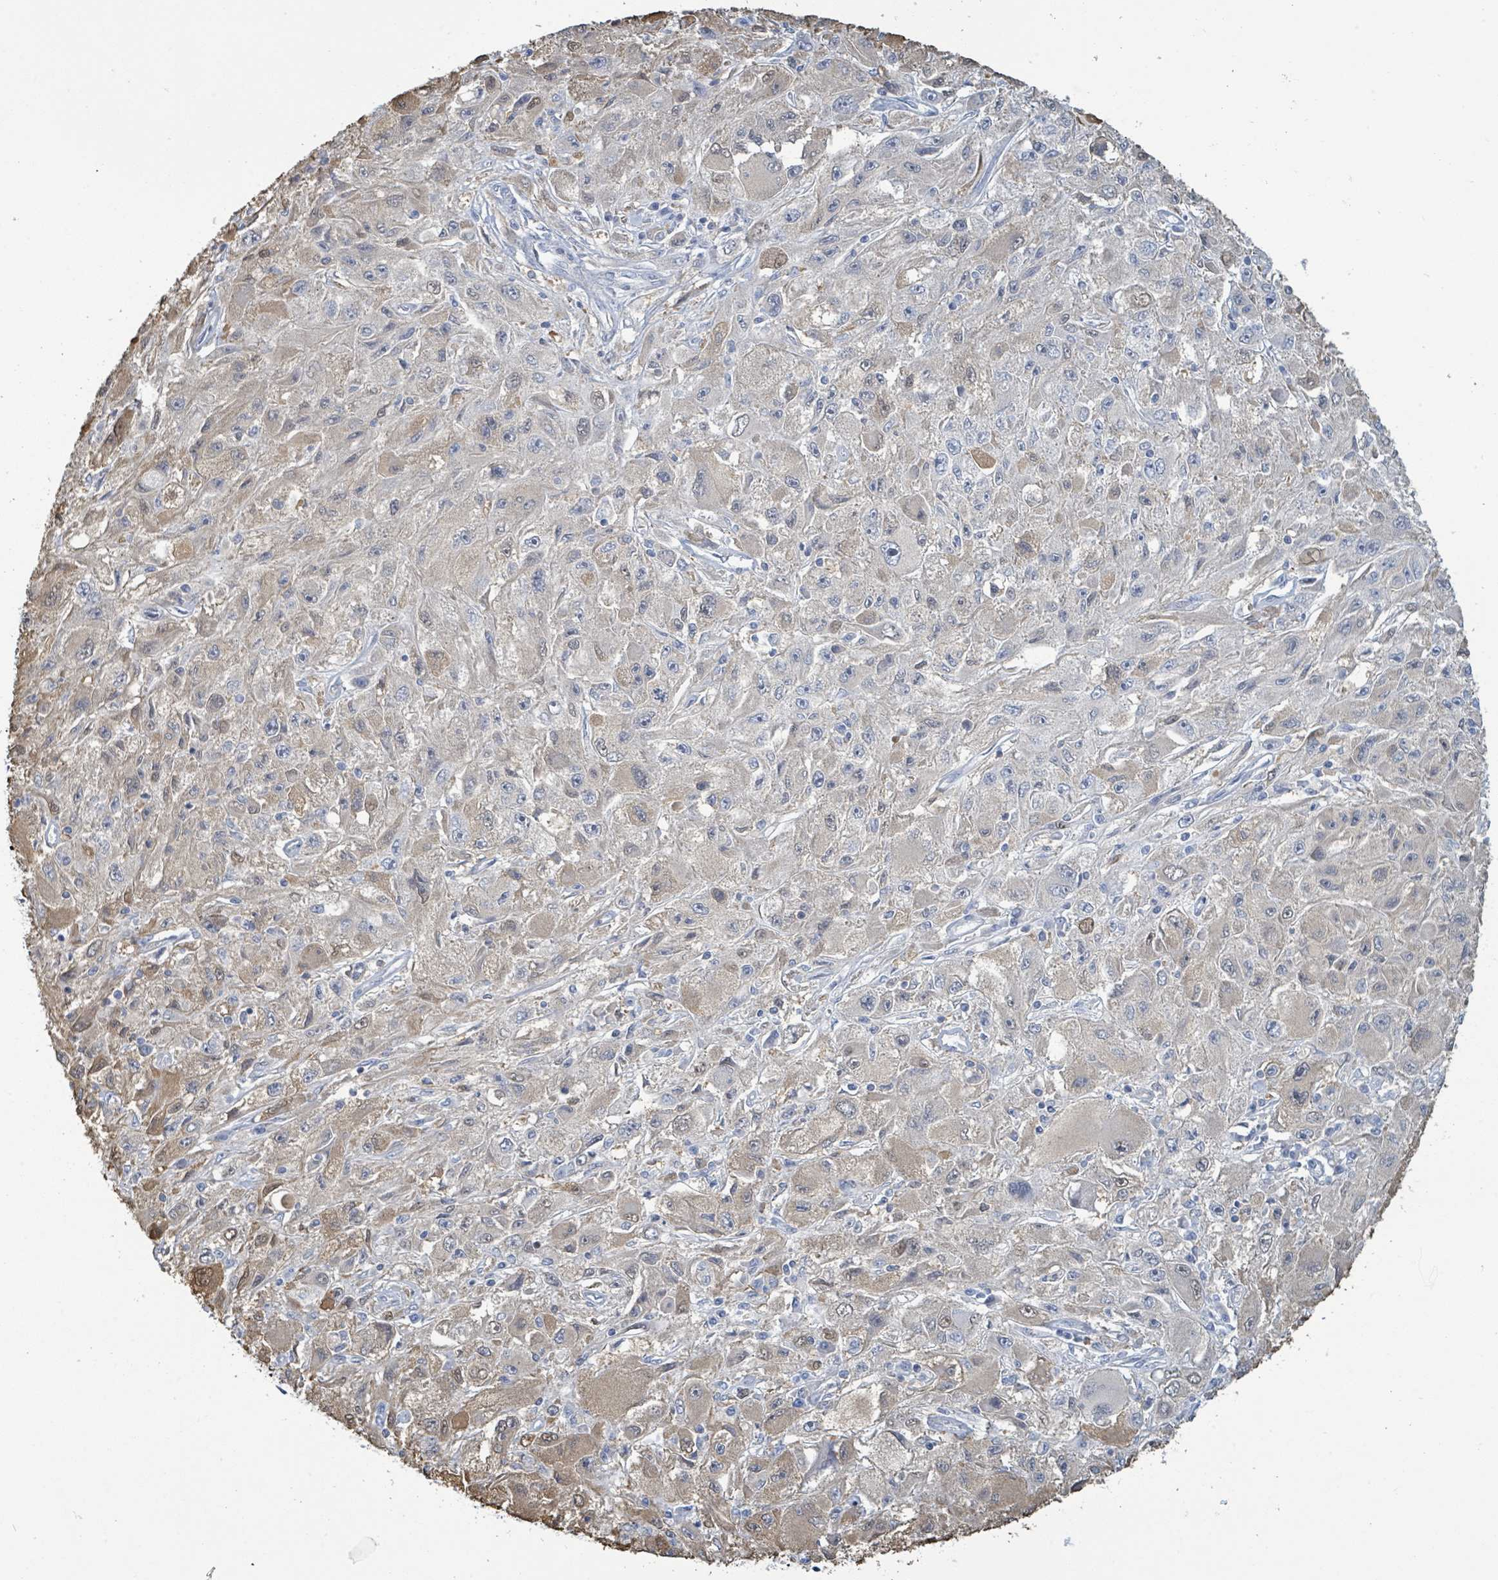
{"staining": {"intensity": "weak", "quantity": "<25%", "location": "cytoplasmic/membranous"}, "tissue": "melanoma", "cell_type": "Tumor cells", "image_type": "cancer", "snomed": [{"axis": "morphology", "description": "Malignant melanoma, Metastatic site"}, {"axis": "topography", "description": "Skin"}], "caption": "This histopathology image is of melanoma stained with immunohistochemistry (IHC) to label a protein in brown with the nuclei are counter-stained blue. There is no staining in tumor cells. Nuclei are stained in blue.", "gene": "DGKZ", "patient": {"sex": "male", "age": 53}}